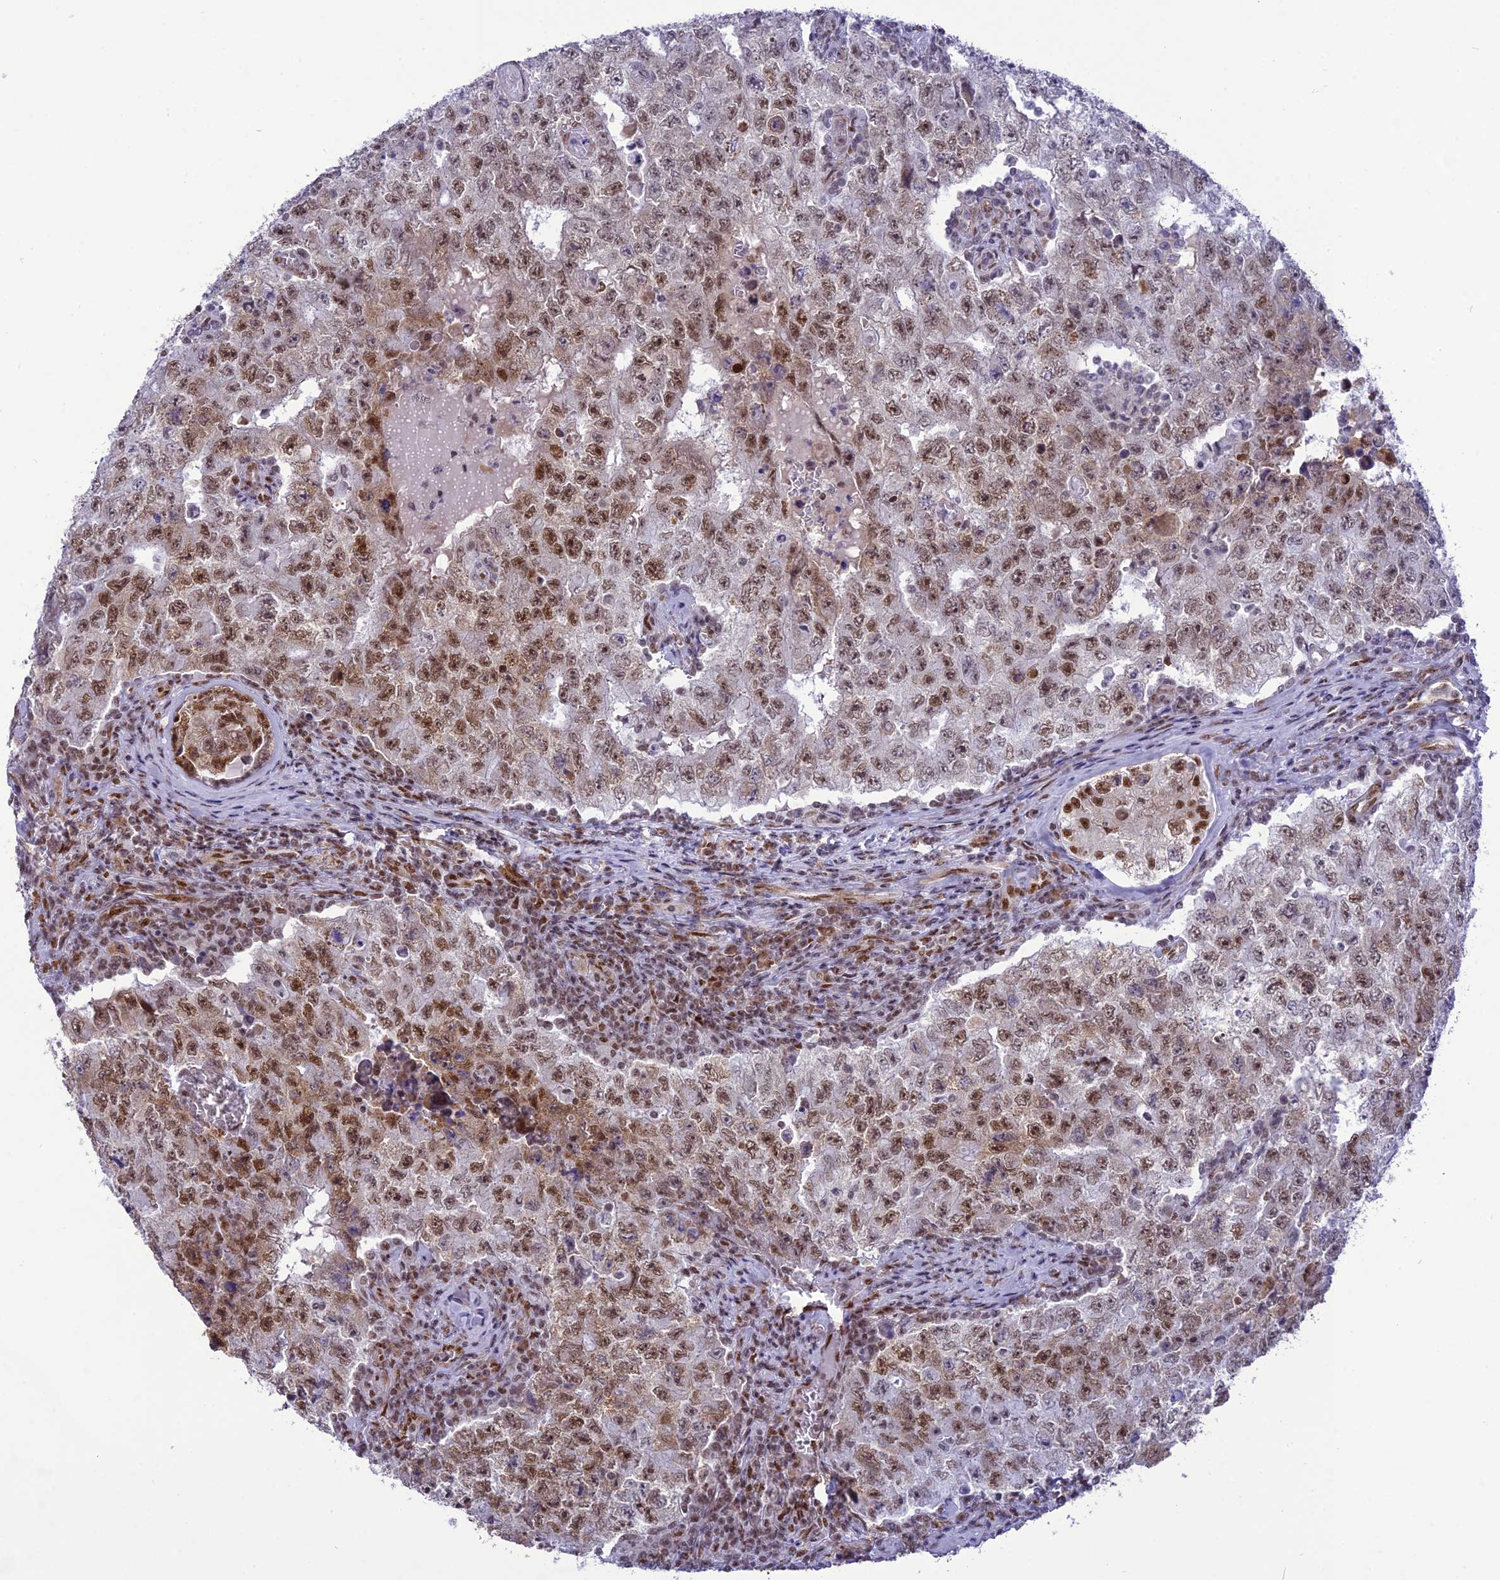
{"staining": {"intensity": "moderate", "quantity": ">75%", "location": "nuclear"}, "tissue": "testis cancer", "cell_type": "Tumor cells", "image_type": "cancer", "snomed": [{"axis": "morphology", "description": "Carcinoma, Embryonal, NOS"}, {"axis": "topography", "description": "Testis"}], "caption": "Testis cancer (embryonal carcinoma) tissue demonstrates moderate nuclear expression in about >75% of tumor cells, visualized by immunohistochemistry. (DAB = brown stain, brightfield microscopy at high magnification).", "gene": "DDX1", "patient": {"sex": "male", "age": 17}}